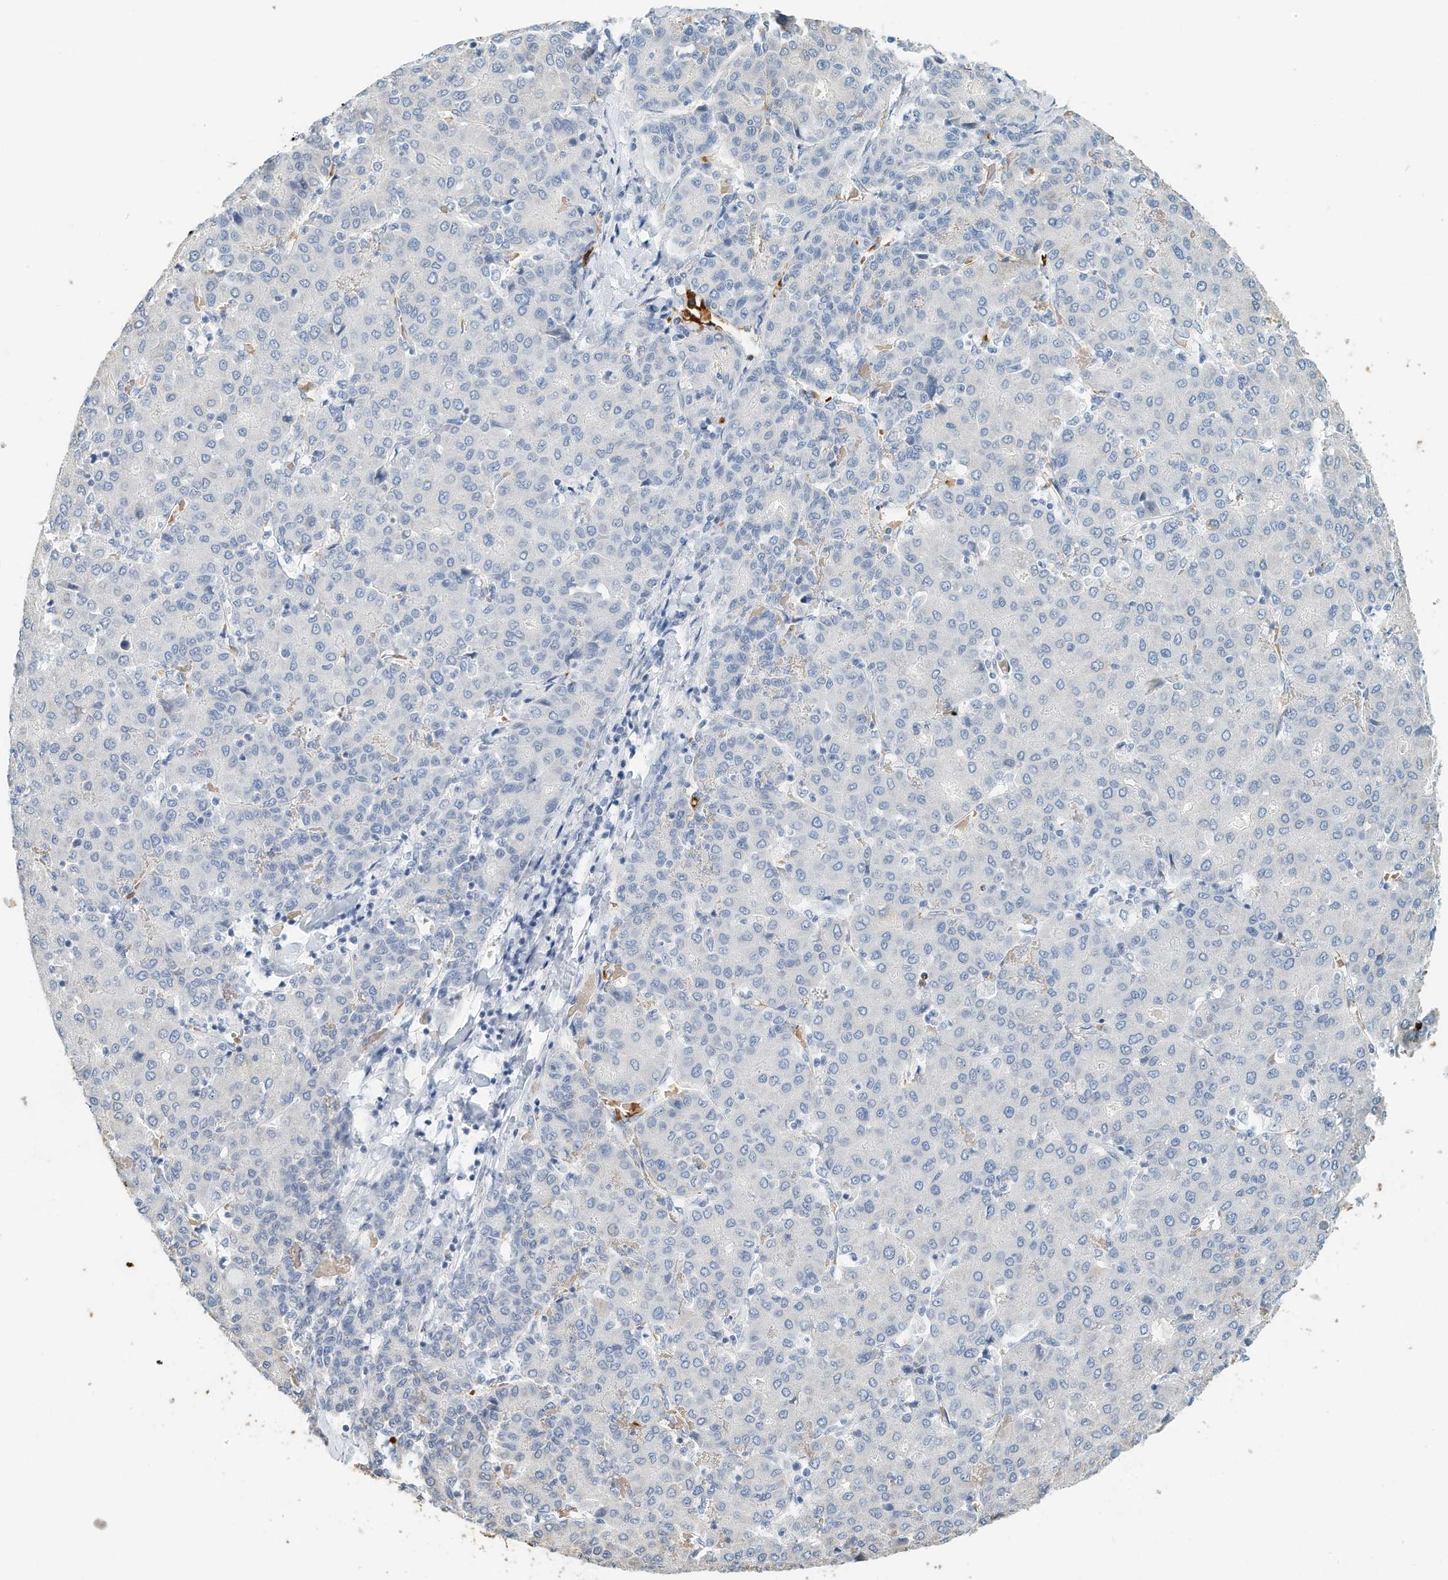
{"staining": {"intensity": "negative", "quantity": "none", "location": "none"}, "tissue": "liver cancer", "cell_type": "Tumor cells", "image_type": "cancer", "snomed": [{"axis": "morphology", "description": "Carcinoma, Hepatocellular, NOS"}, {"axis": "topography", "description": "Liver"}], "caption": "This is an immunohistochemistry (IHC) image of liver hepatocellular carcinoma. There is no positivity in tumor cells.", "gene": "RCAN3", "patient": {"sex": "male", "age": 65}}